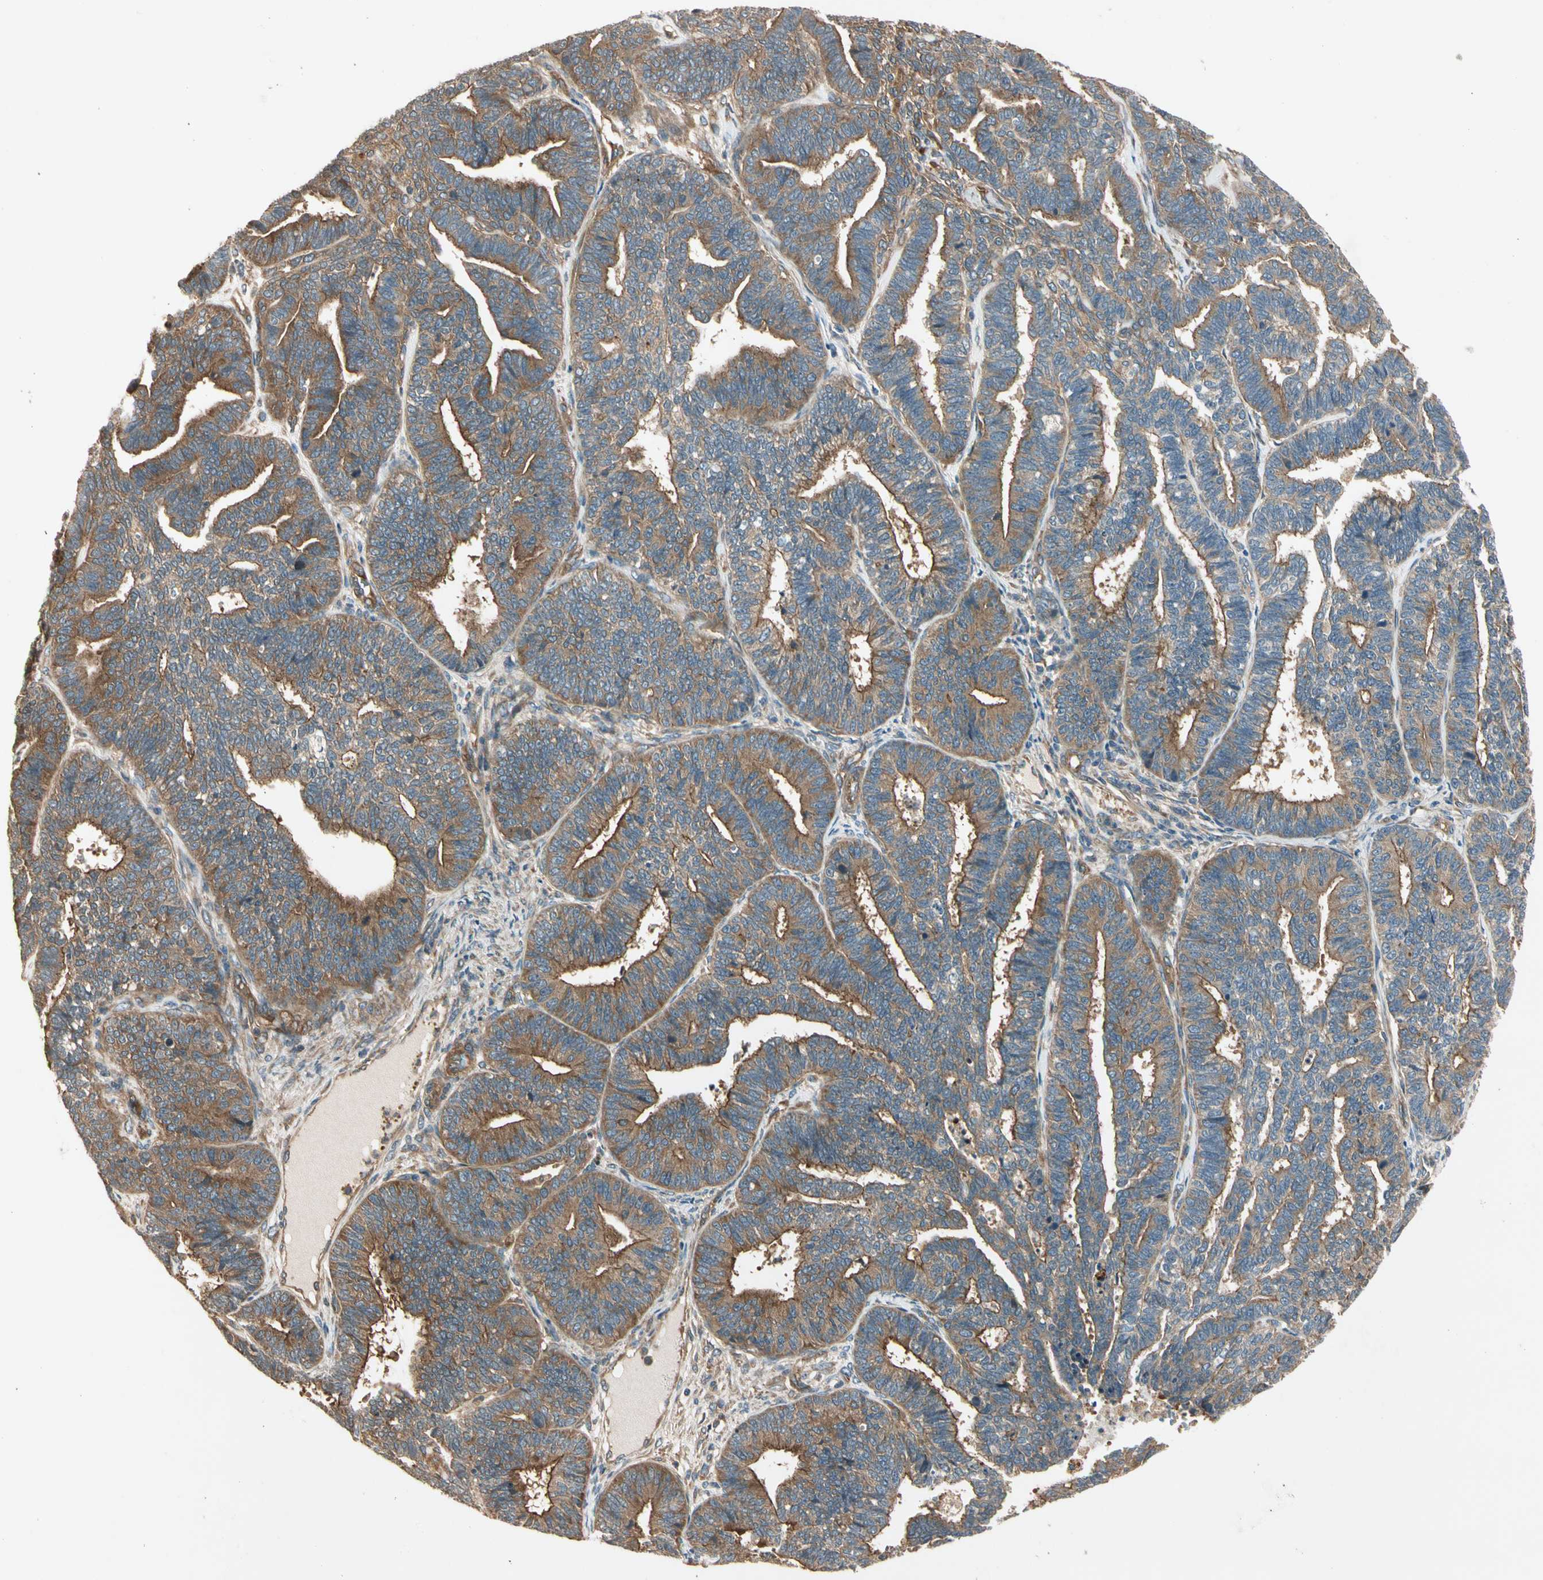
{"staining": {"intensity": "moderate", "quantity": ">75%", "location": "cytoplasmic/membranous"}, "tissue": "endometrial cancer", "cell_type": "Tumor cells", "image_type": "cancer", "snomed": [{"axis": "morphology", "description": "Adenocarcinoma, NOS"}, {"axis": "topography", "description": "Endometrium"}], "caption": "An image of human endometrial adenocarcinoma stained for a protein exhibits moderate cytoplasmic/membranous brown staining in tumor cells. The protein is shown in brown color, while the nuclei are stained blue.", "gene": "ROCK2", "patient": {"sex": "female", "age": 70}}